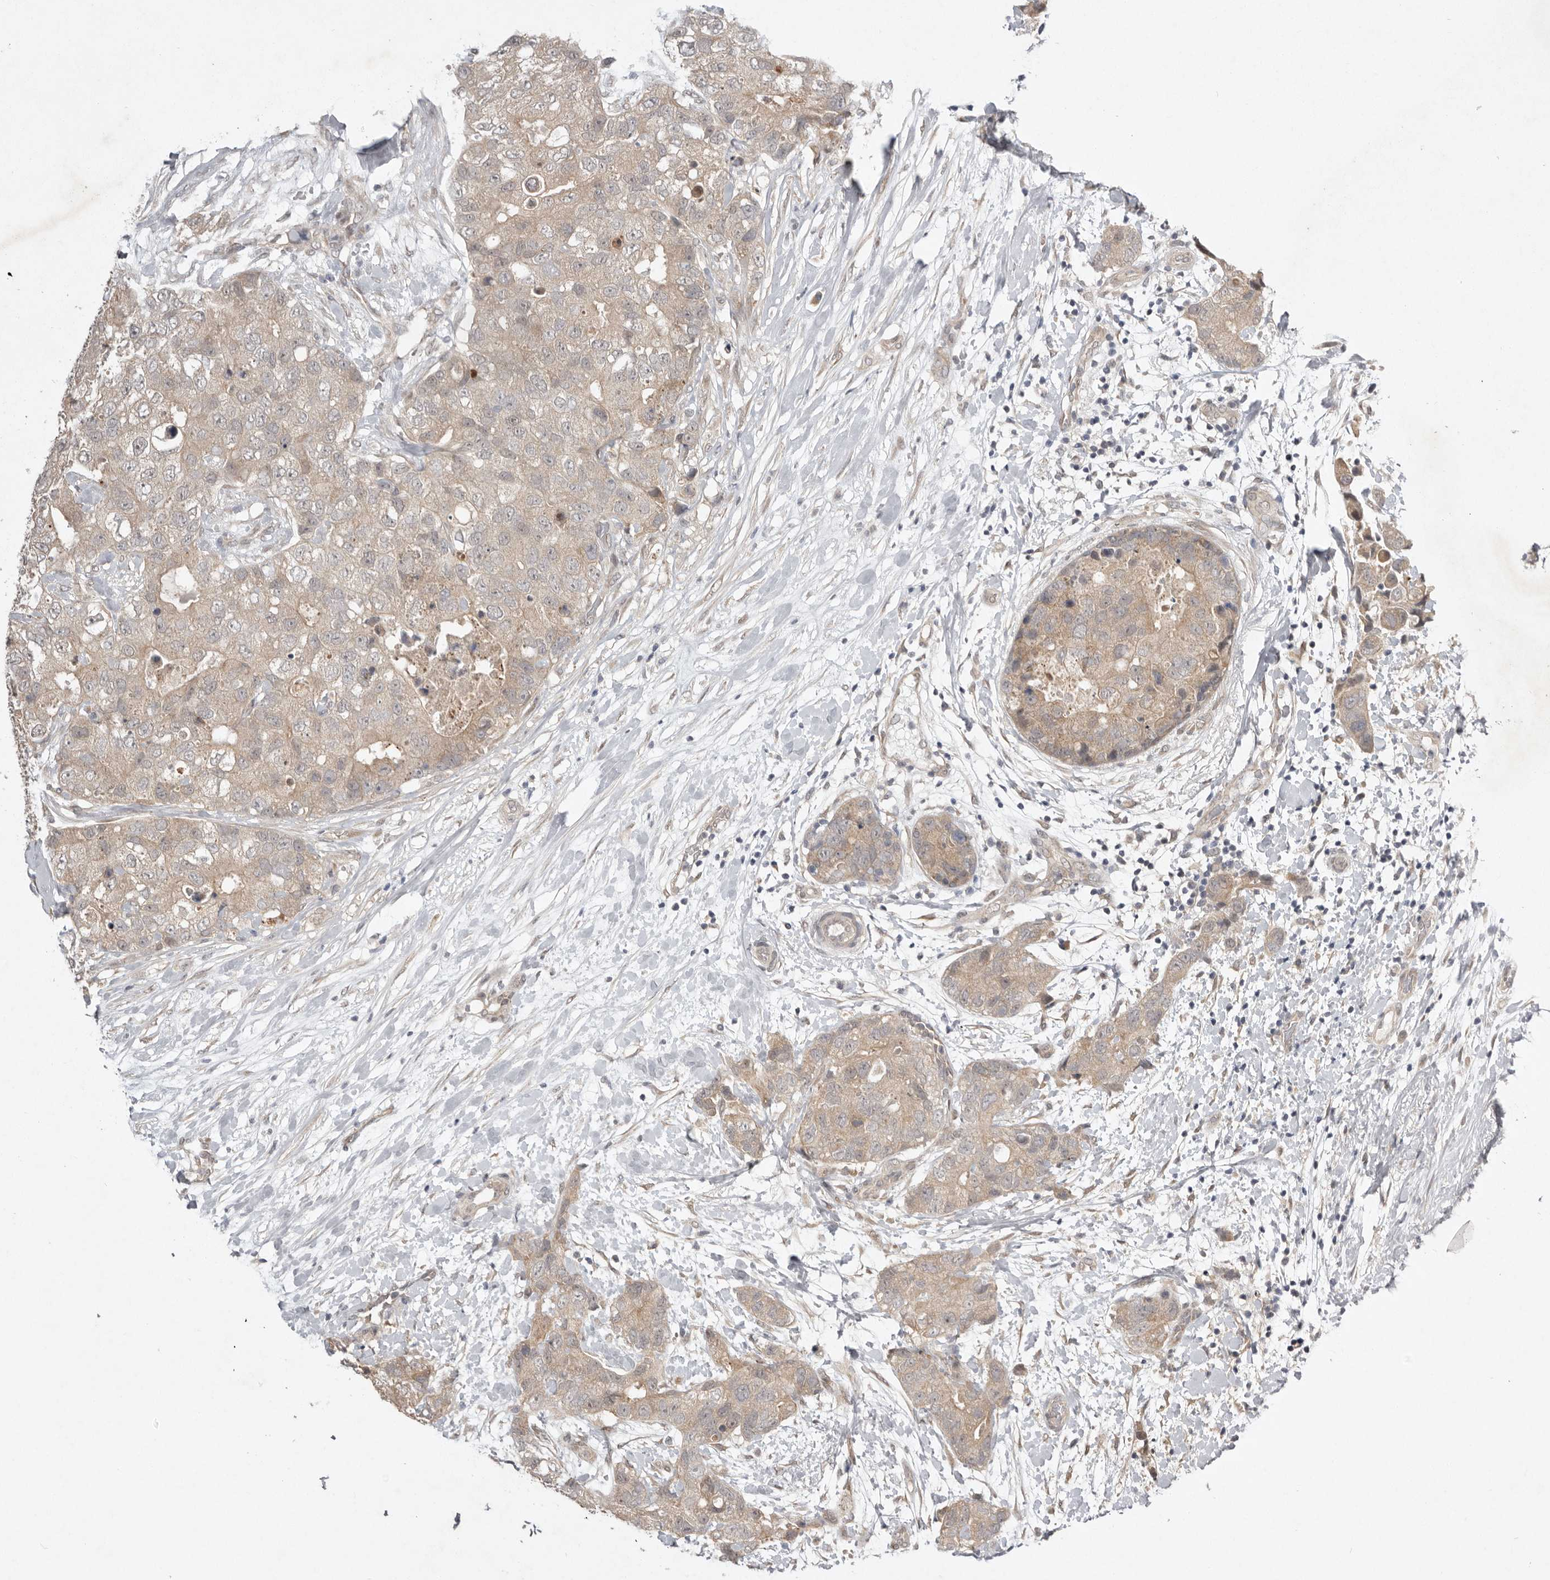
{"staining": {"intensity": "weak", "quantity": ">75%", "location": "cytoplasmic/membranous"}, "tissue": "breast cancer", "cell_type": "Tumor cells", "image_type": "cancer", "snomed": [{"axis": "morphology", "description": "Duct carcinoma"}, {"axis": "topography", "description": "Breast"}], "caption": "The immunohistochemical stain shows weak cytoplasmic/membranous expression in tumor cells of breast cancer (infiltrating ductal carcinoma) tissue.", "gene": "NSUN4", "patient": {"sex": "female", "age": 62}}